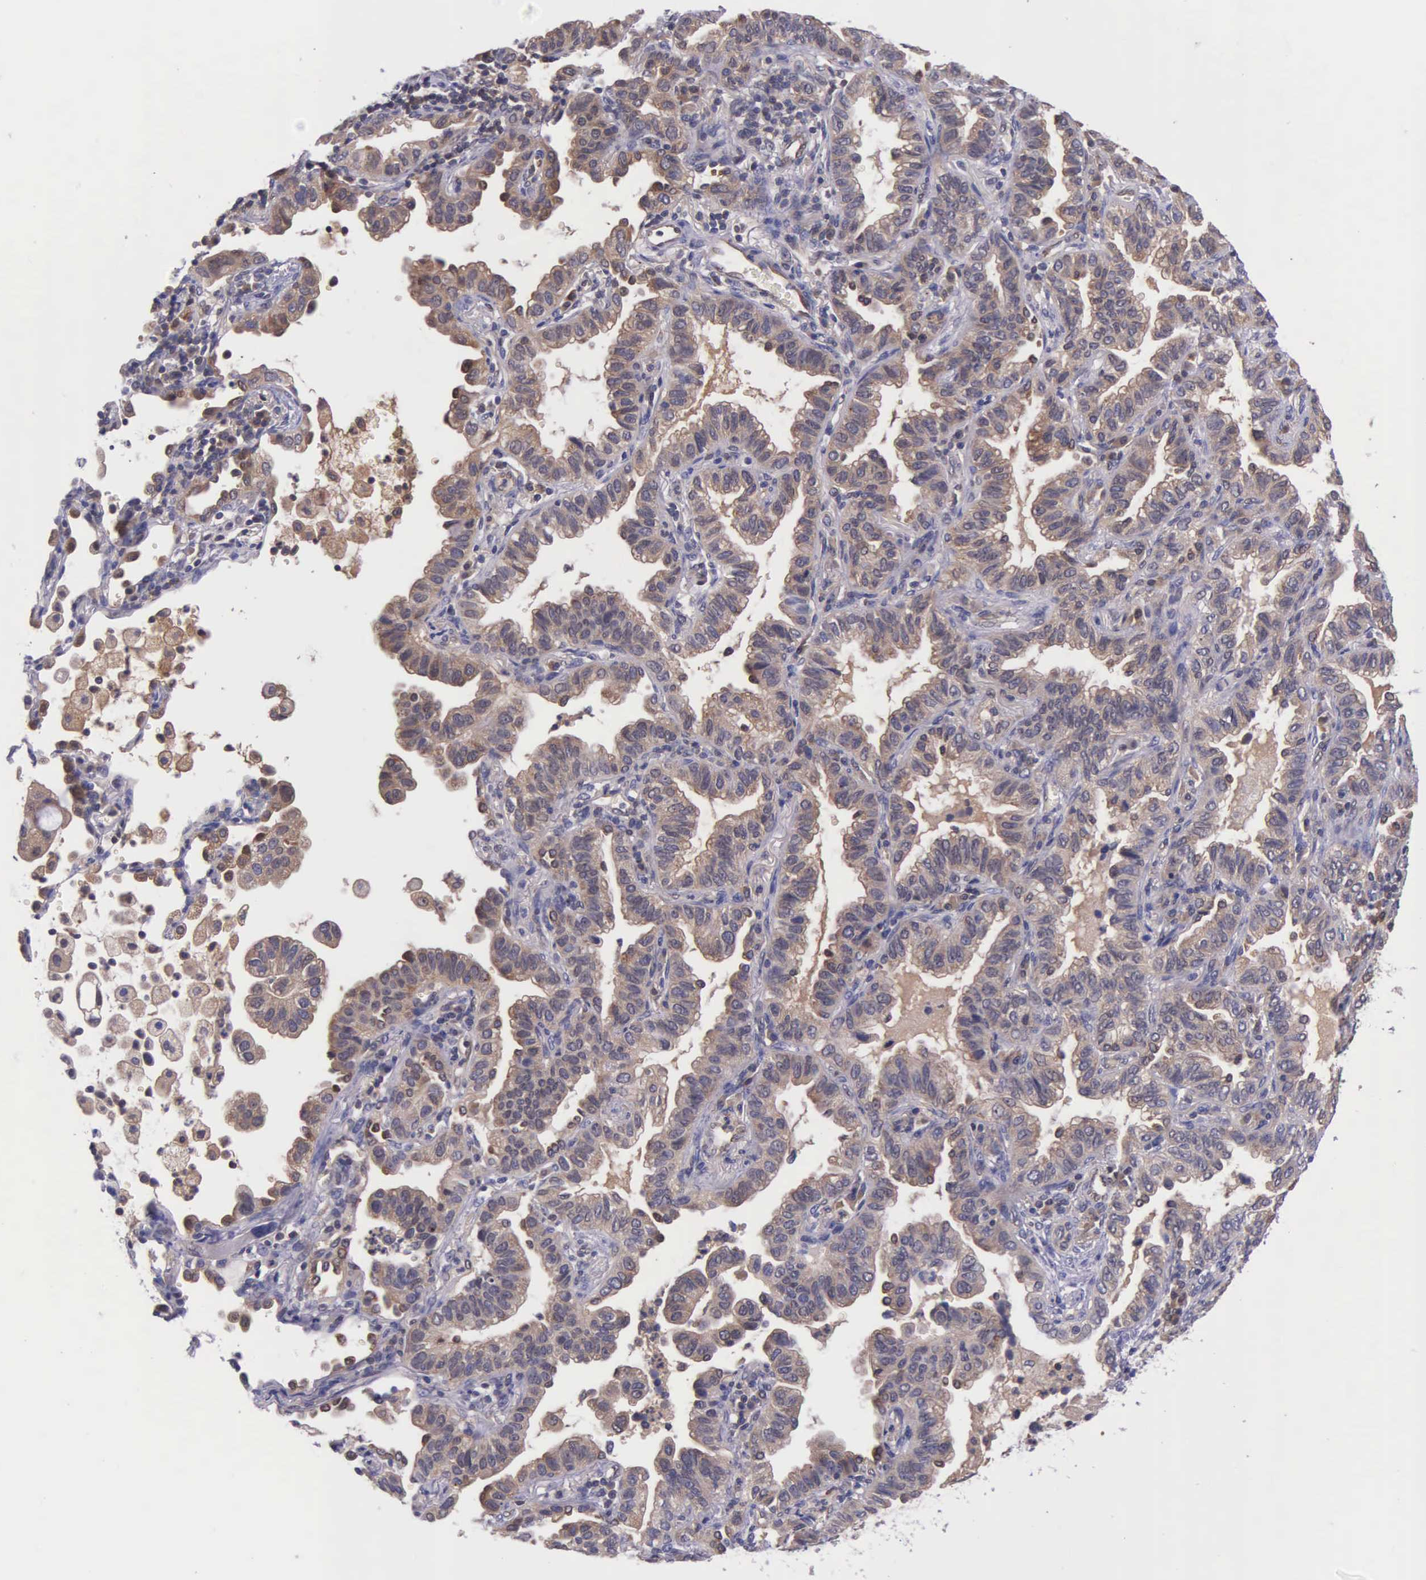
{"staining": {"intensity": "weak", "quantity": ">75%", "location": "cytoplasmic/membranous"}, "tissue": "lung cancer", "cell_type": "Tumor cells", "image_type": "cancer", "snomed": [{"axis": "morphology", "description": "Adenocarcinoma, NOS"}, {"axis": "topography", "description": "Lung"}], "caption": "A low amount of weak cytoplasmic/membranous expression is seen in about >75% of tumor cells in adenocarcinoma (lung) tissue.", "gene": "GMPR2", "patient": {"sex": "female", "age": 50}}